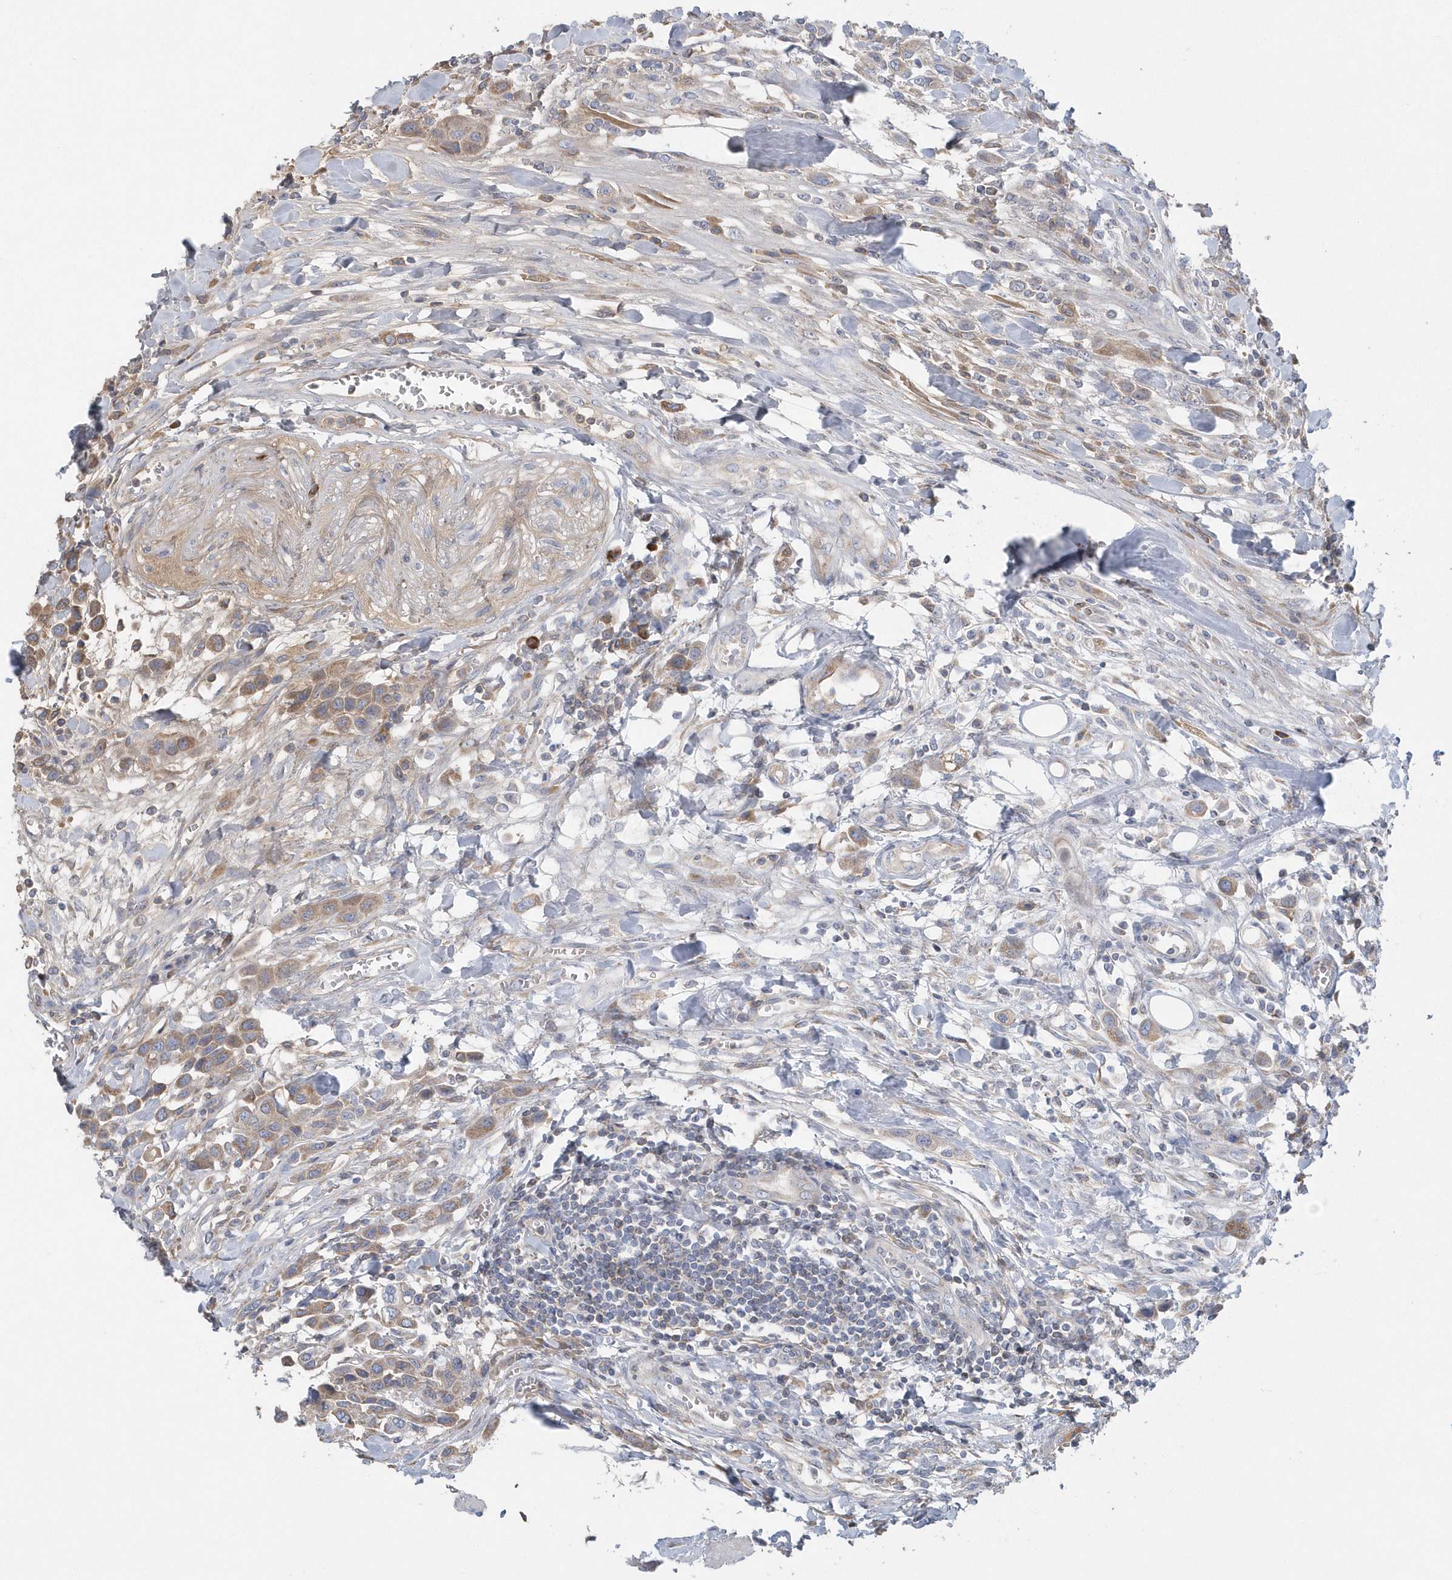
{"staining": {"intensity": "moderate", "quantity": ">75%", "location": "cytoplasmic/membranous"}, "tissue": "urothelial cancer", "cell_type": "Tumor cells", "image_type": "cancer", "snomed": [{"axis": "morphology", "description": "Urothelial carcinoma, High grade"}, {"axis": "topography", "description": "Urinary bladder"}], "caption": "The micrograph reveals staining of urothelial cancer, revealing moderate cytoplasmic/membranous protein expression (brown color) within tumor cells.", "gene": "SPATA18", "patient": {"sex": "male", "age": 50}}